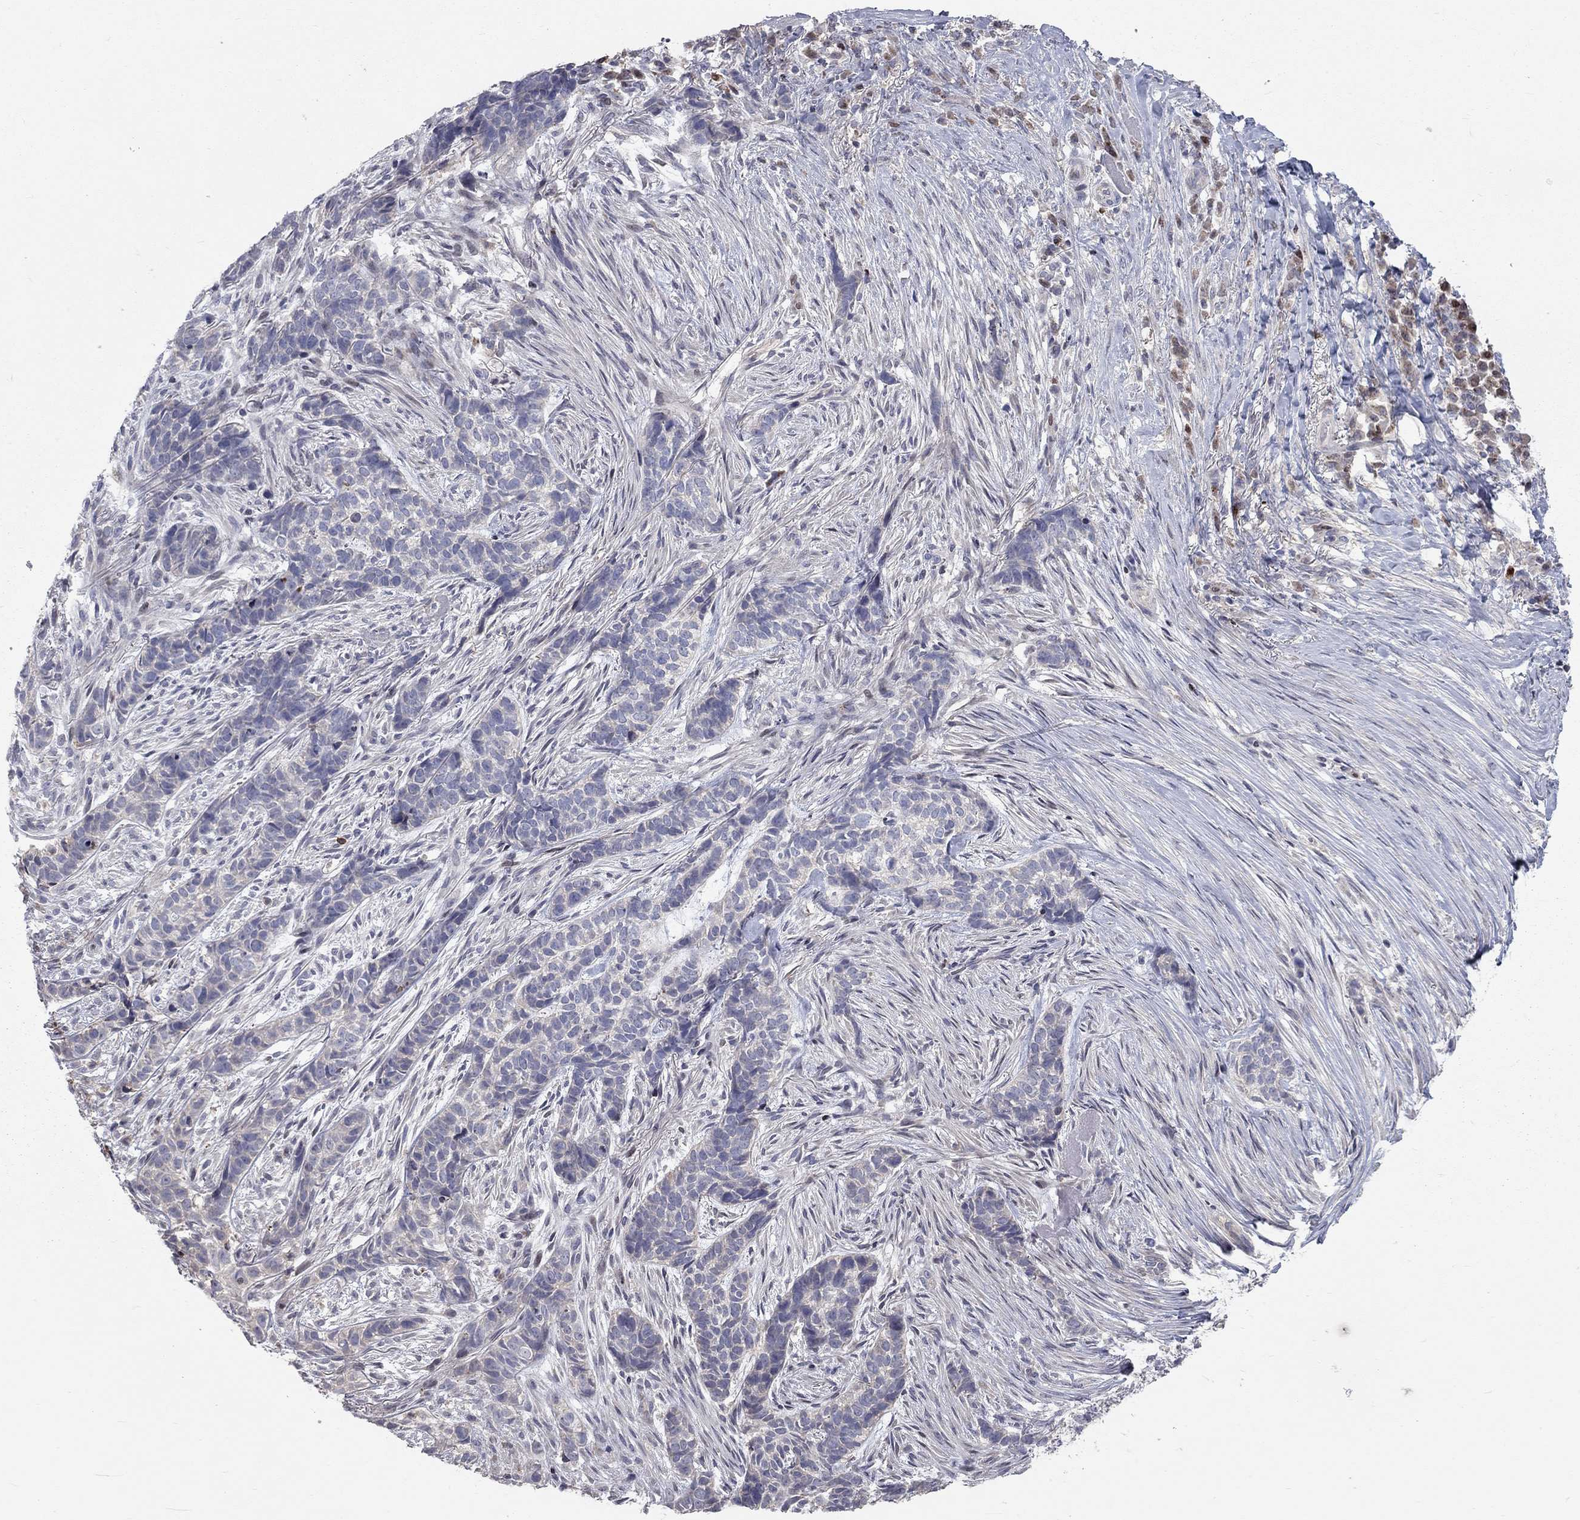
{"staining": {"intensity": "negative", "quantity": "none", "location": "none"}, "tissue": "skin cancer", "cell_type": "Tumor cells", "image_type": "cancer", "snomed": [{"axis": "morphology", "description": "Basal cell carcinoma"}, {"axis": "topography", "description": "Skin"}], "caption": "Immunohistochemistry image of neoplastic tissue: skin basal cell carcinoma stained with DAB displays no significant protein positivity in tumor cells.", "gene": "ERN2", "patient": {"sex": "female", "age": 69}}